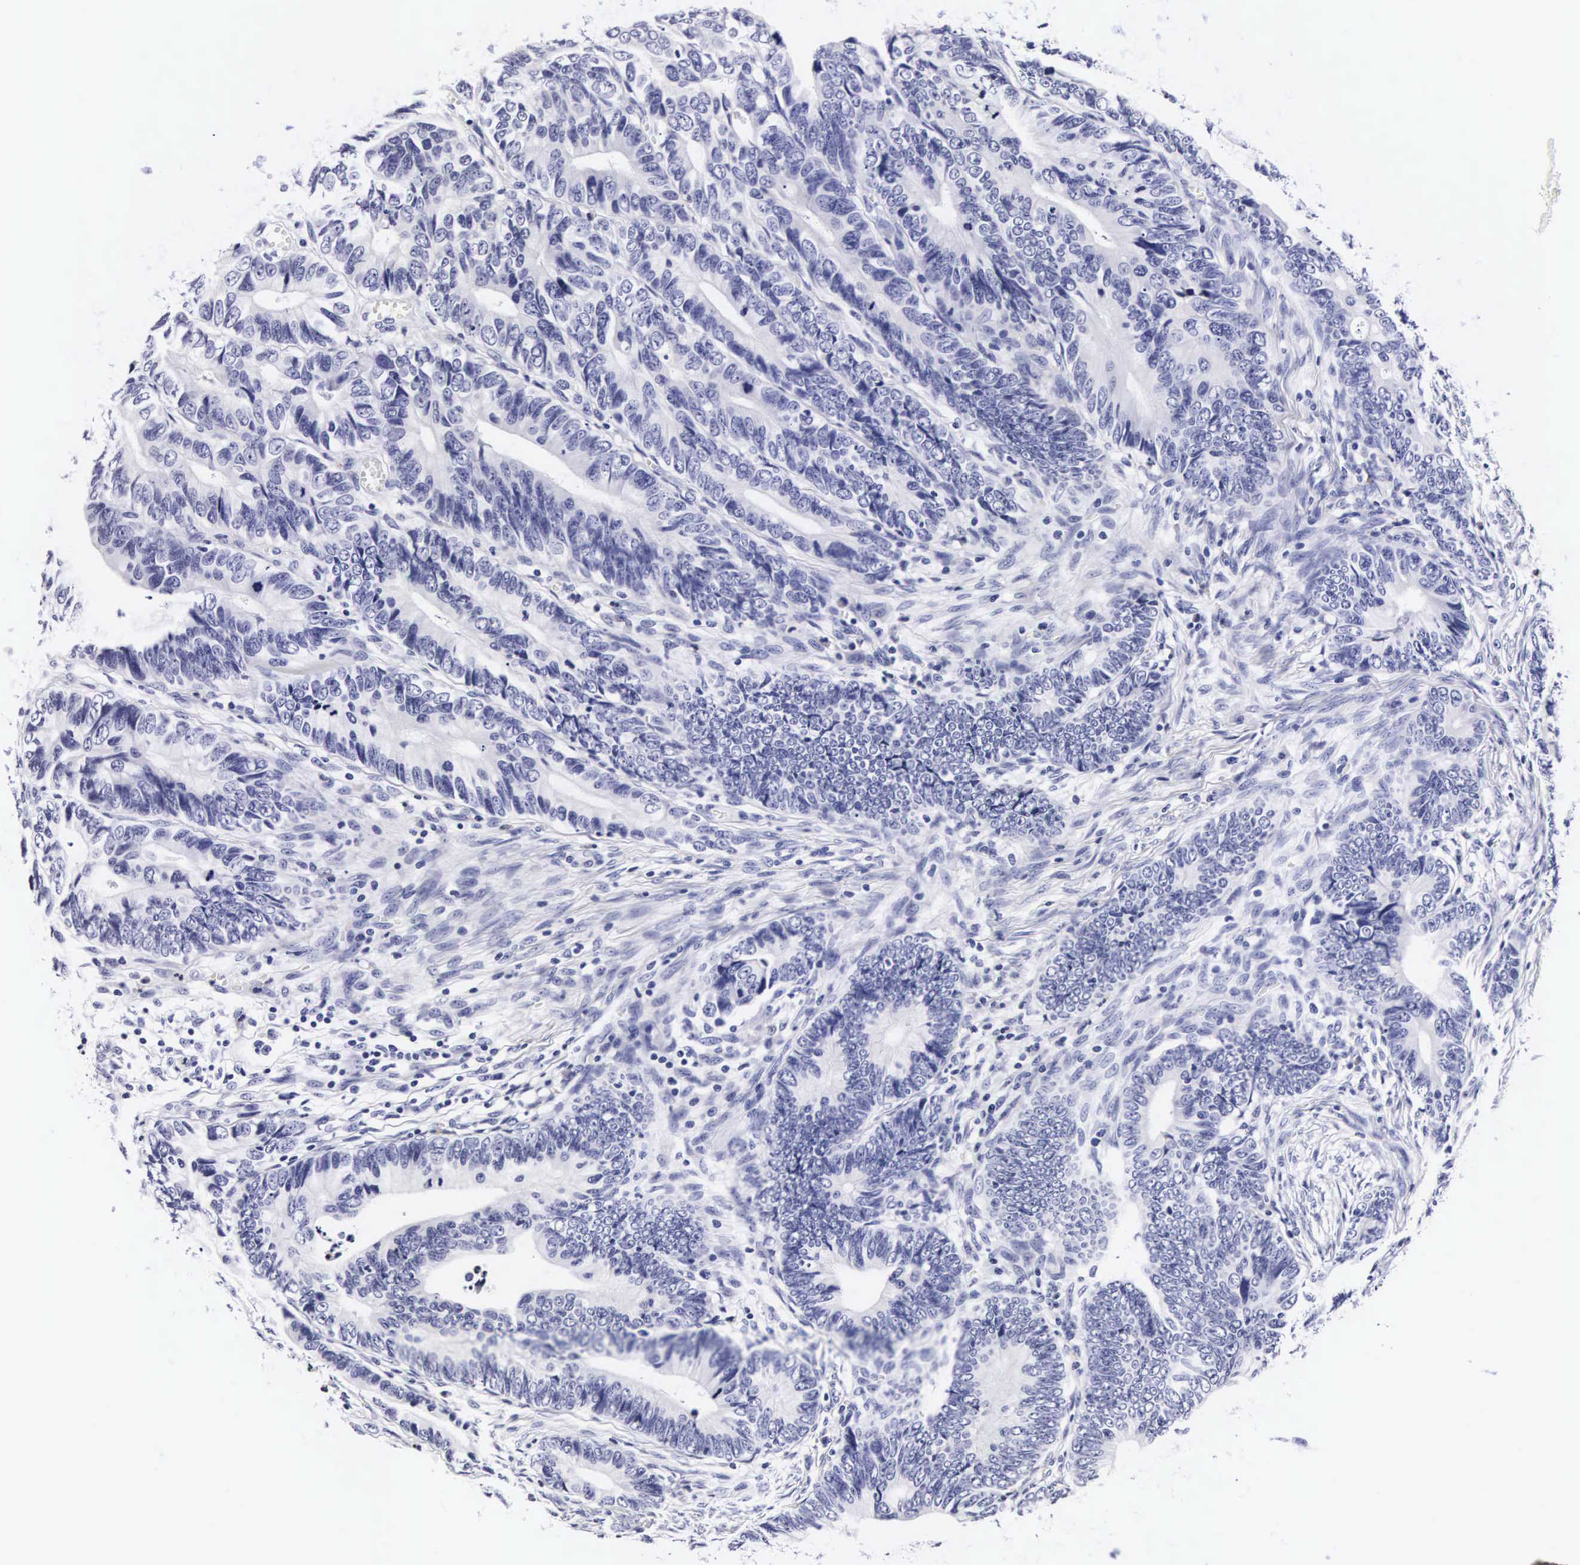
{"staining": {"intensity": "negative", "quantity": "none", "location": "none"}, "tissue": "colorectal cancer", "cell_type": "Tumor cells", "image_type": "cancer", "snomed": [{"axis": "morphology", "description": "Adenocarcinoma, NOS"}, {"axis": "topography", "description": "Colon"}], "caption": "A micrograph of human adenocarcinoma (colorectal) is negative for staining in tumor cells.", "gene": "RNASE6", "patient": {"sex": "female", "age": 78}}